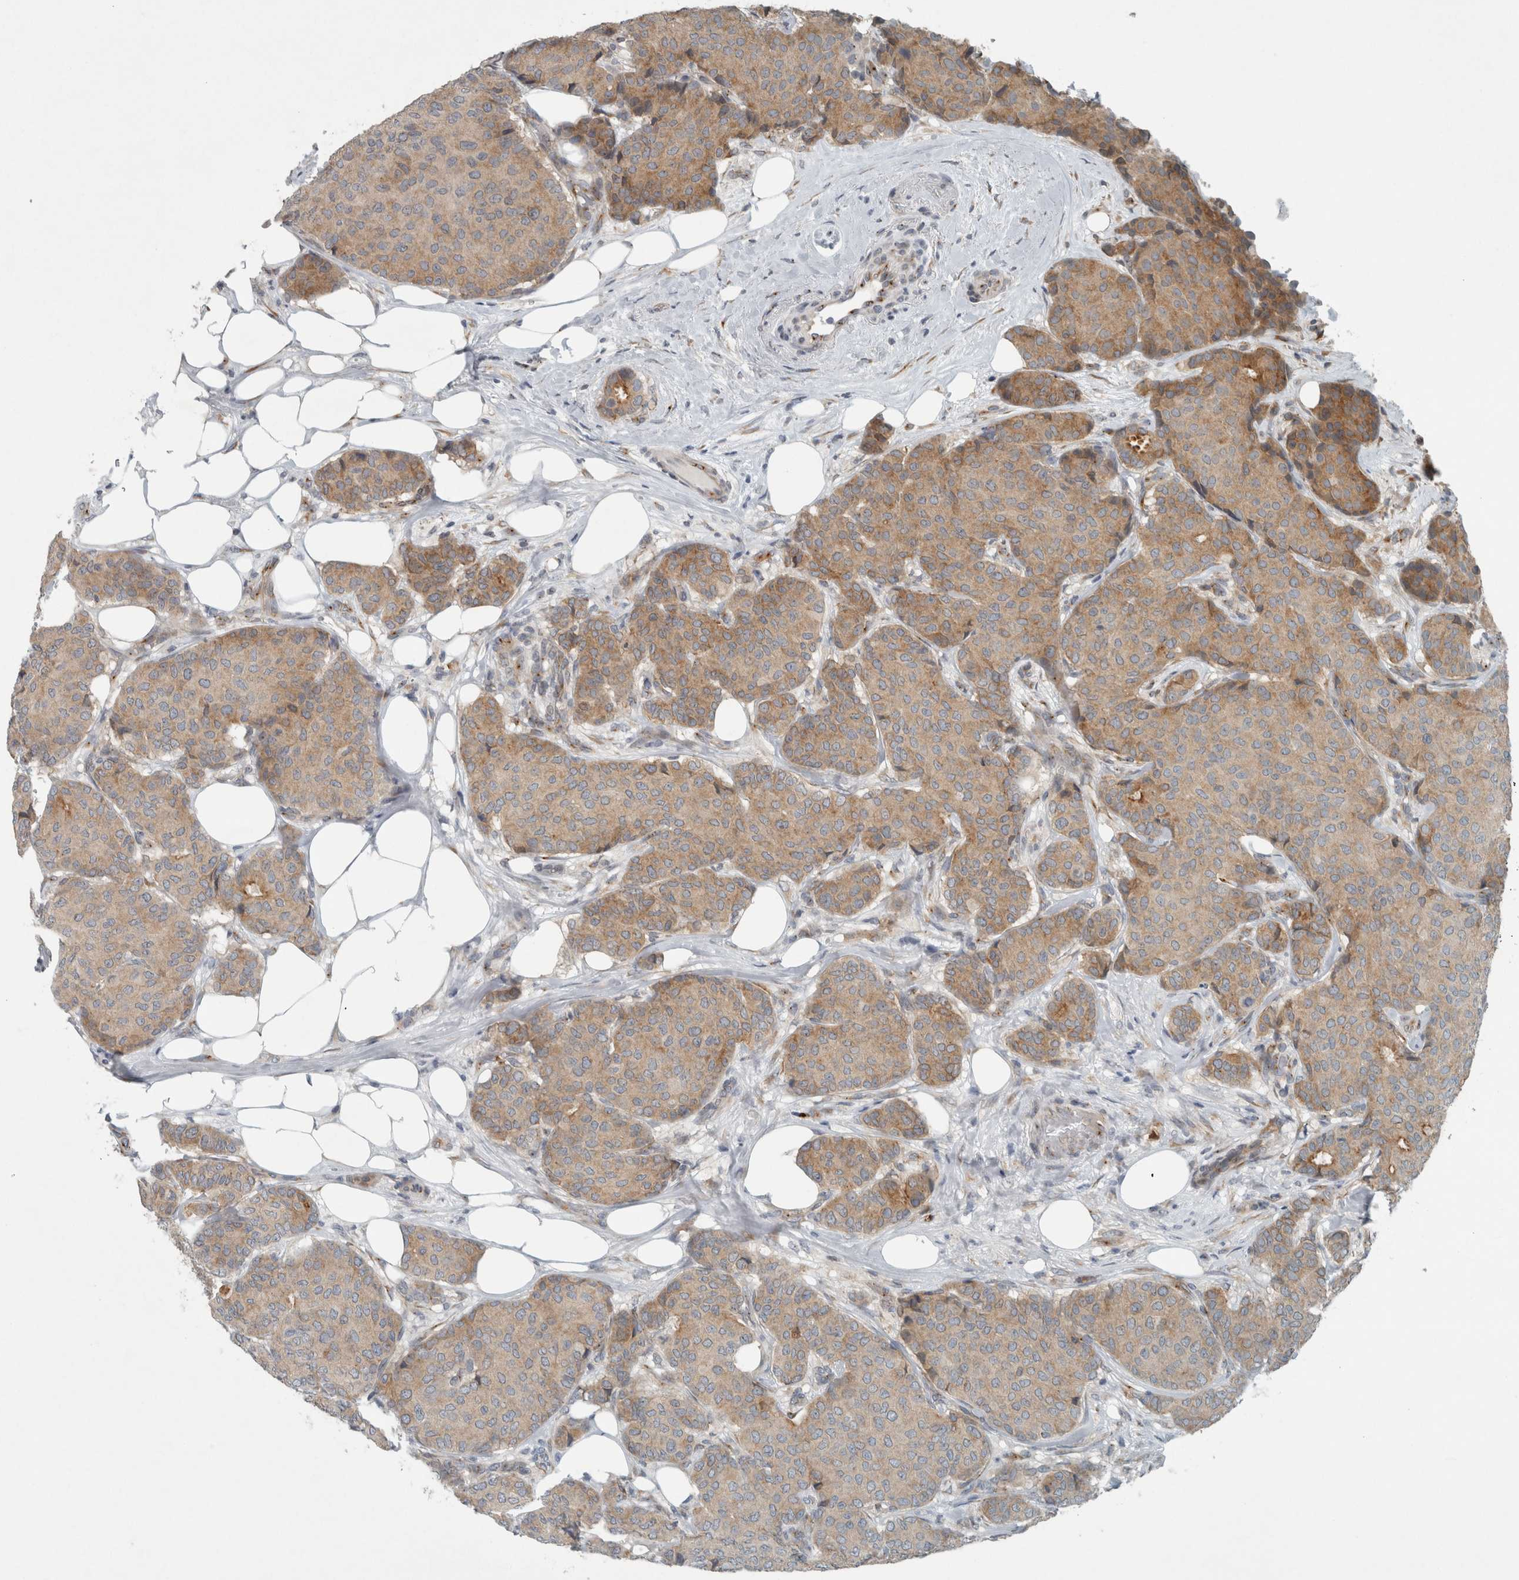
{"staining": {"intensity": "moderate", "quantity": ">75%", "location": "cytoplasmic/membranous"}, "tissue": "breast cancer", "cell_type": "Tumor cells", "image_type": "cancer", "snomed": [{"axis": "morphology", "description": "Duct carcinoma"}, {"axis": "topography", "description": "Breast"}], "caption": "Protein analysis of breast infiltrating ductal carcinoma tissue shows moderate cytoplasmic/membranous staining in approximately >75% of tumor cells. Ihc stains the protein of interest in brown and the nuclei are stained blue.", "gene": "KIF1C", "patient": {"sex": "female", "age": 75}}